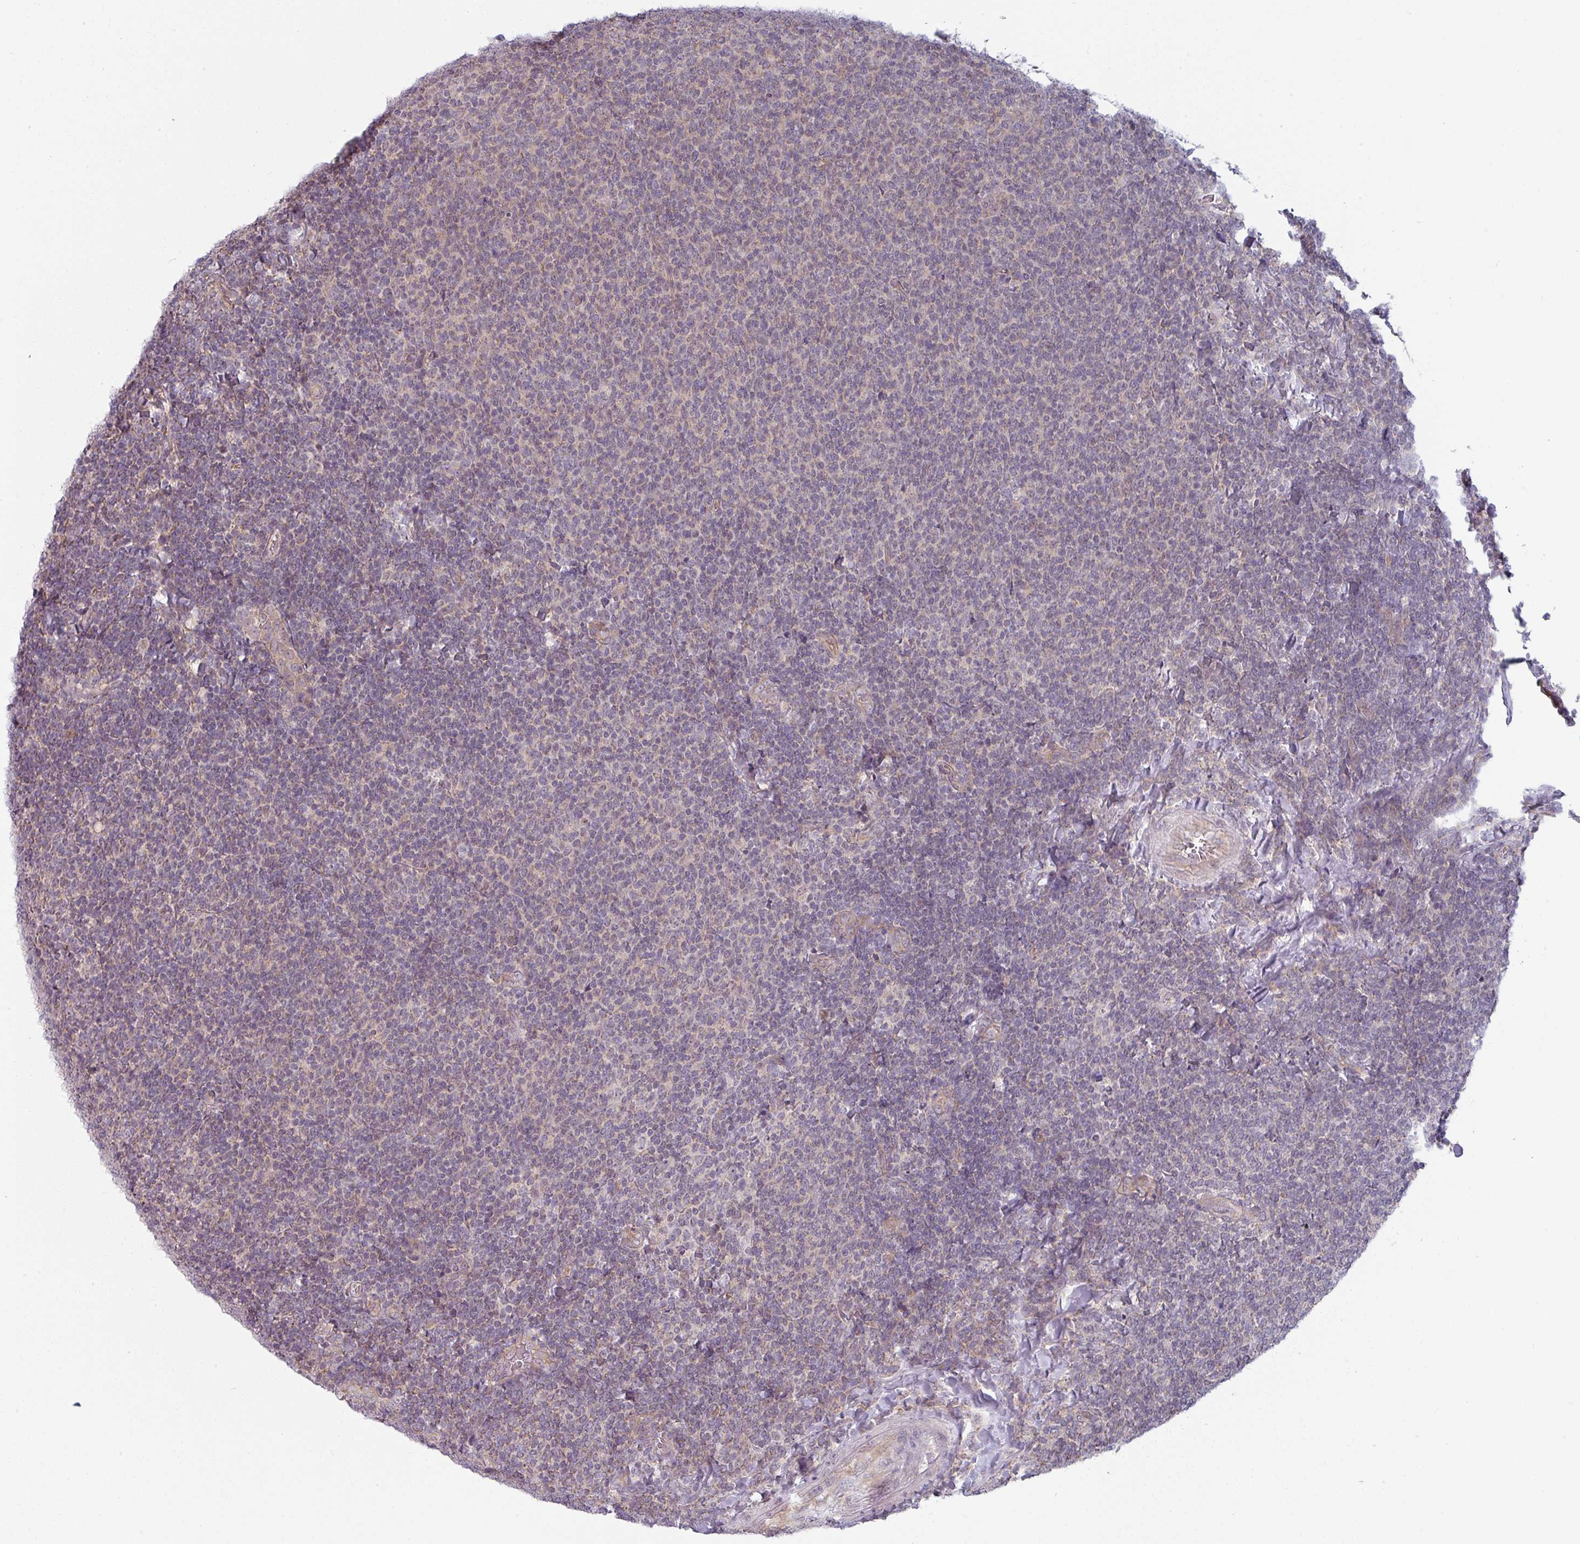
{"staining": {"intensity": "negative", "quantity": "none", "location": "none"}, "tissue": "lymphoma", "cell_type": "Tumor cells", "image_type": "cancer", "snomed": [{"axis": "morphology", "description": "Malignant lymphoma, non-Hodgkin's type, Low grade"}, {"axis": "topography", "description": "Lymph node"}], "caption": "Lymphoma was stained to show a protein in brown. There is no significant positivity in tumor cells.", "gene": "PLEKHJ1", "patient": {"sex": "male", "age": 52}}